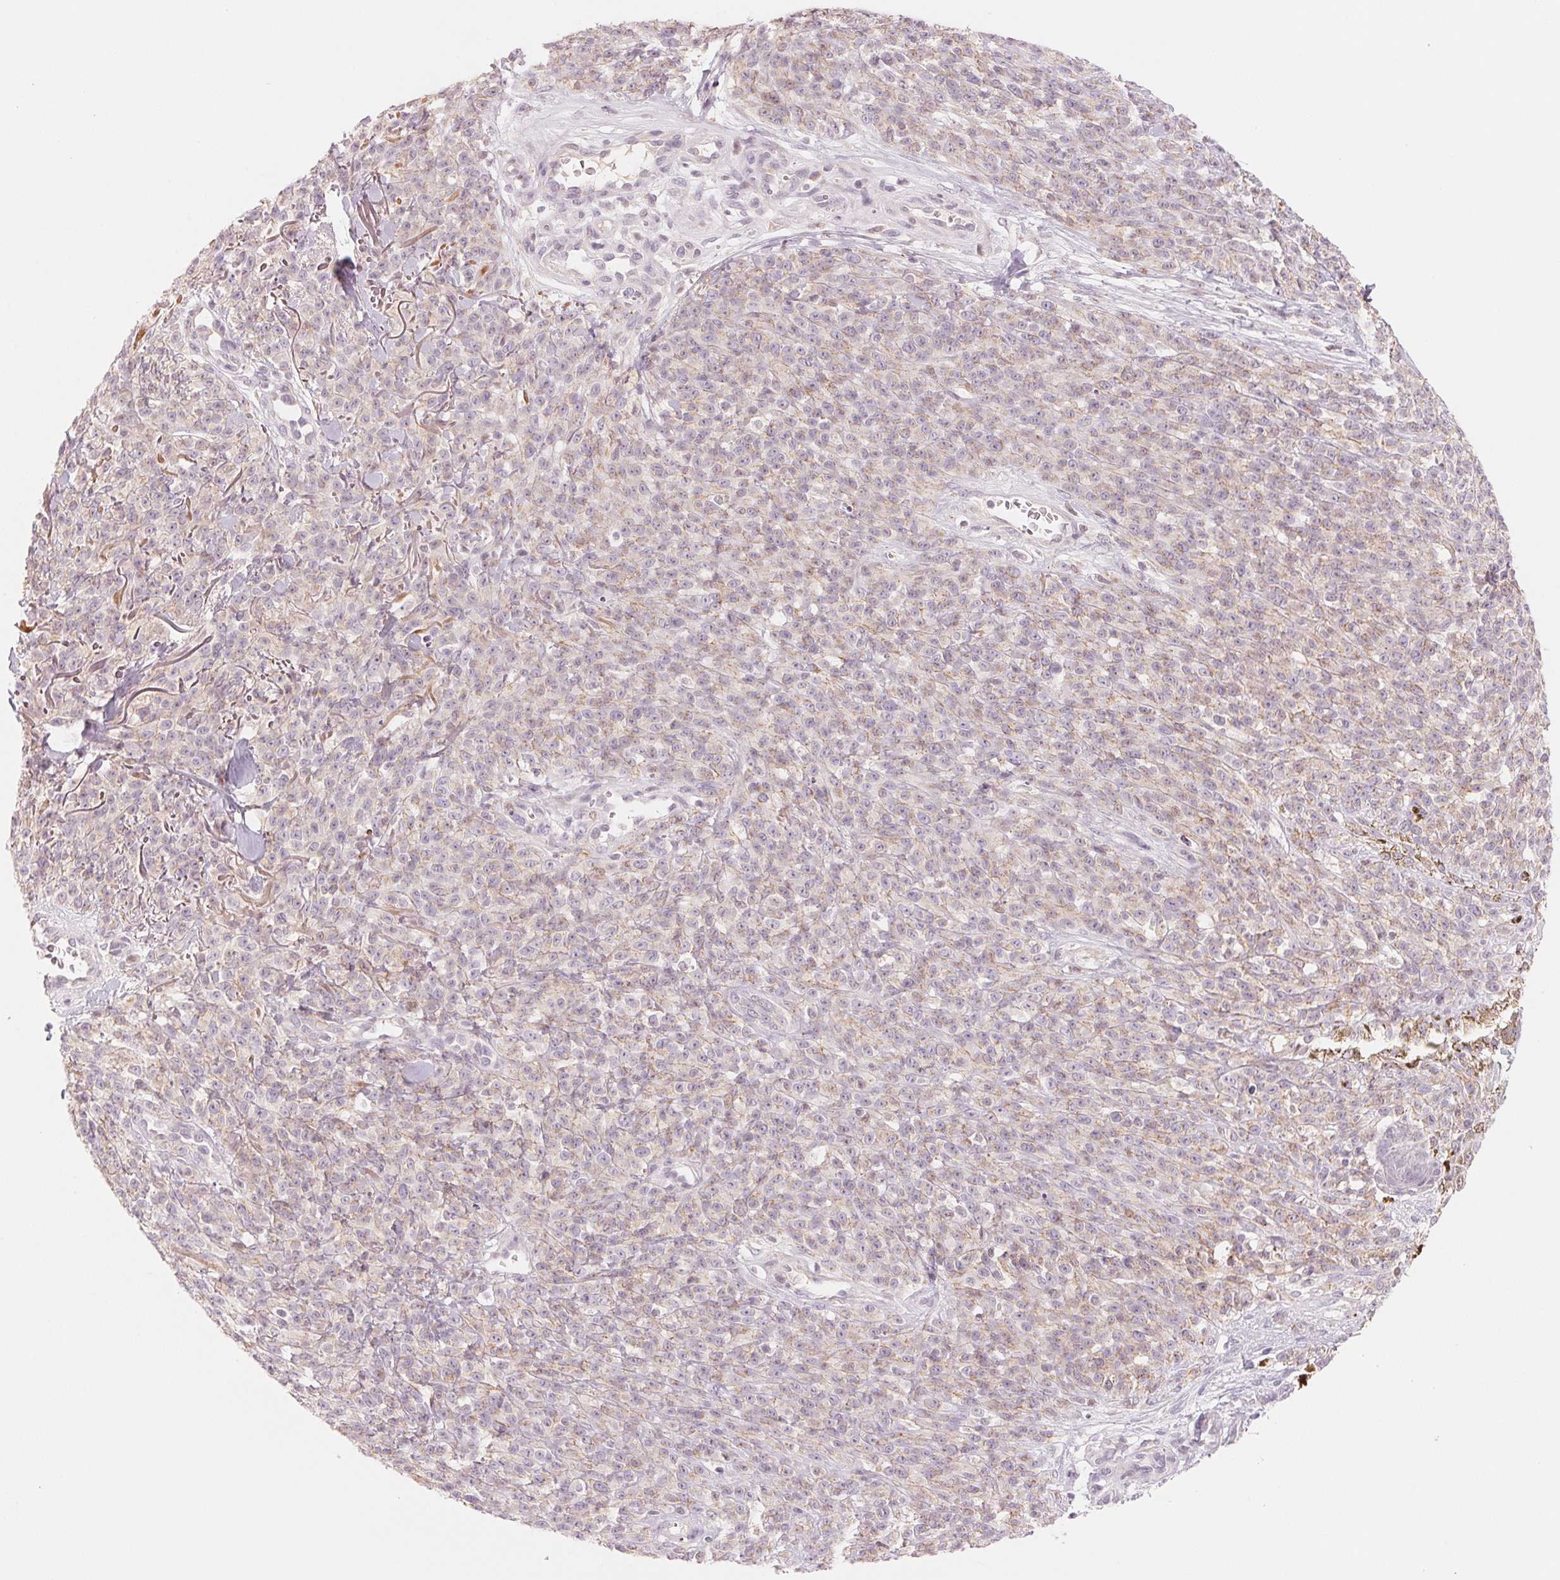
{"staining": {"intensity": "weak", "quantity": "<25%", "location": "cytoplasmic/membranous"}, "tissue": "melanoma", "cell_type": "Tumor cells", "image_type": "cancer", "snomed": [{"axis": "morphology", "description": "Malignant melanoma, NOS"}, {"axis": "topography", "description": "Skin"}, {"axis": "topography", "description": "Skin of trunk"}], "caption": "Melanoma stained for a protein using immunohistochemistry displays no expression tumor cells.", "gene": "SLC17A4", "patient": {"sex": "male", "age": 74}}